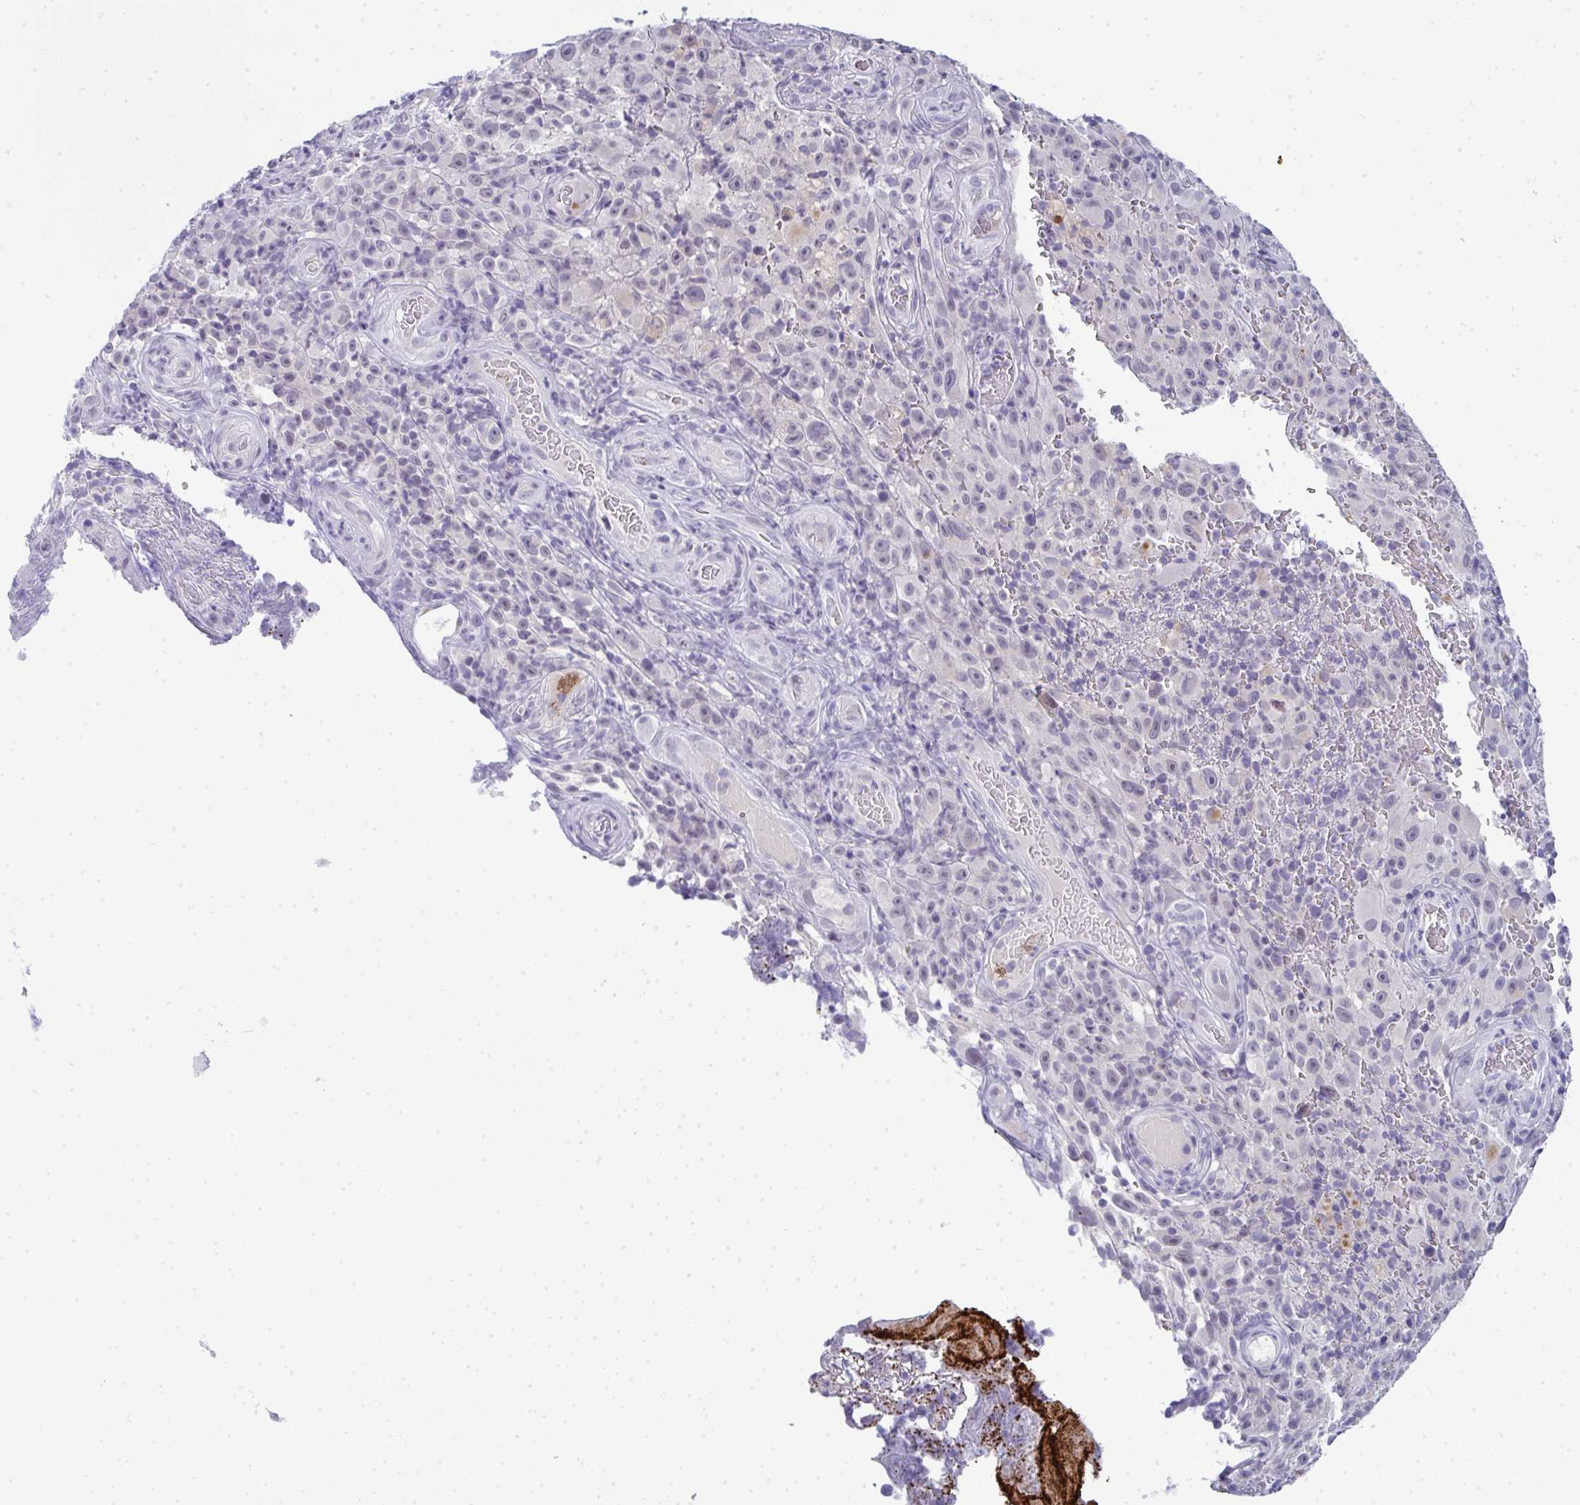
{"staining": {"intensity": "negative", "quantity": "none", "location": "none"}, "tissue": "melanoma", "cell_type": "Tumor cells", "image_type": "cancer", "snomed": [{"axis": "morphology", "description": "Malignant melanoma, NOS"}, {"axis": "topography", "description": "Skin"}], "caption": "An image of melanoma stained for a protein demonstrates no brown staining in tumor cells.", "gene": "TMEM82", "patient": {"sex": "female", "age": 82}}